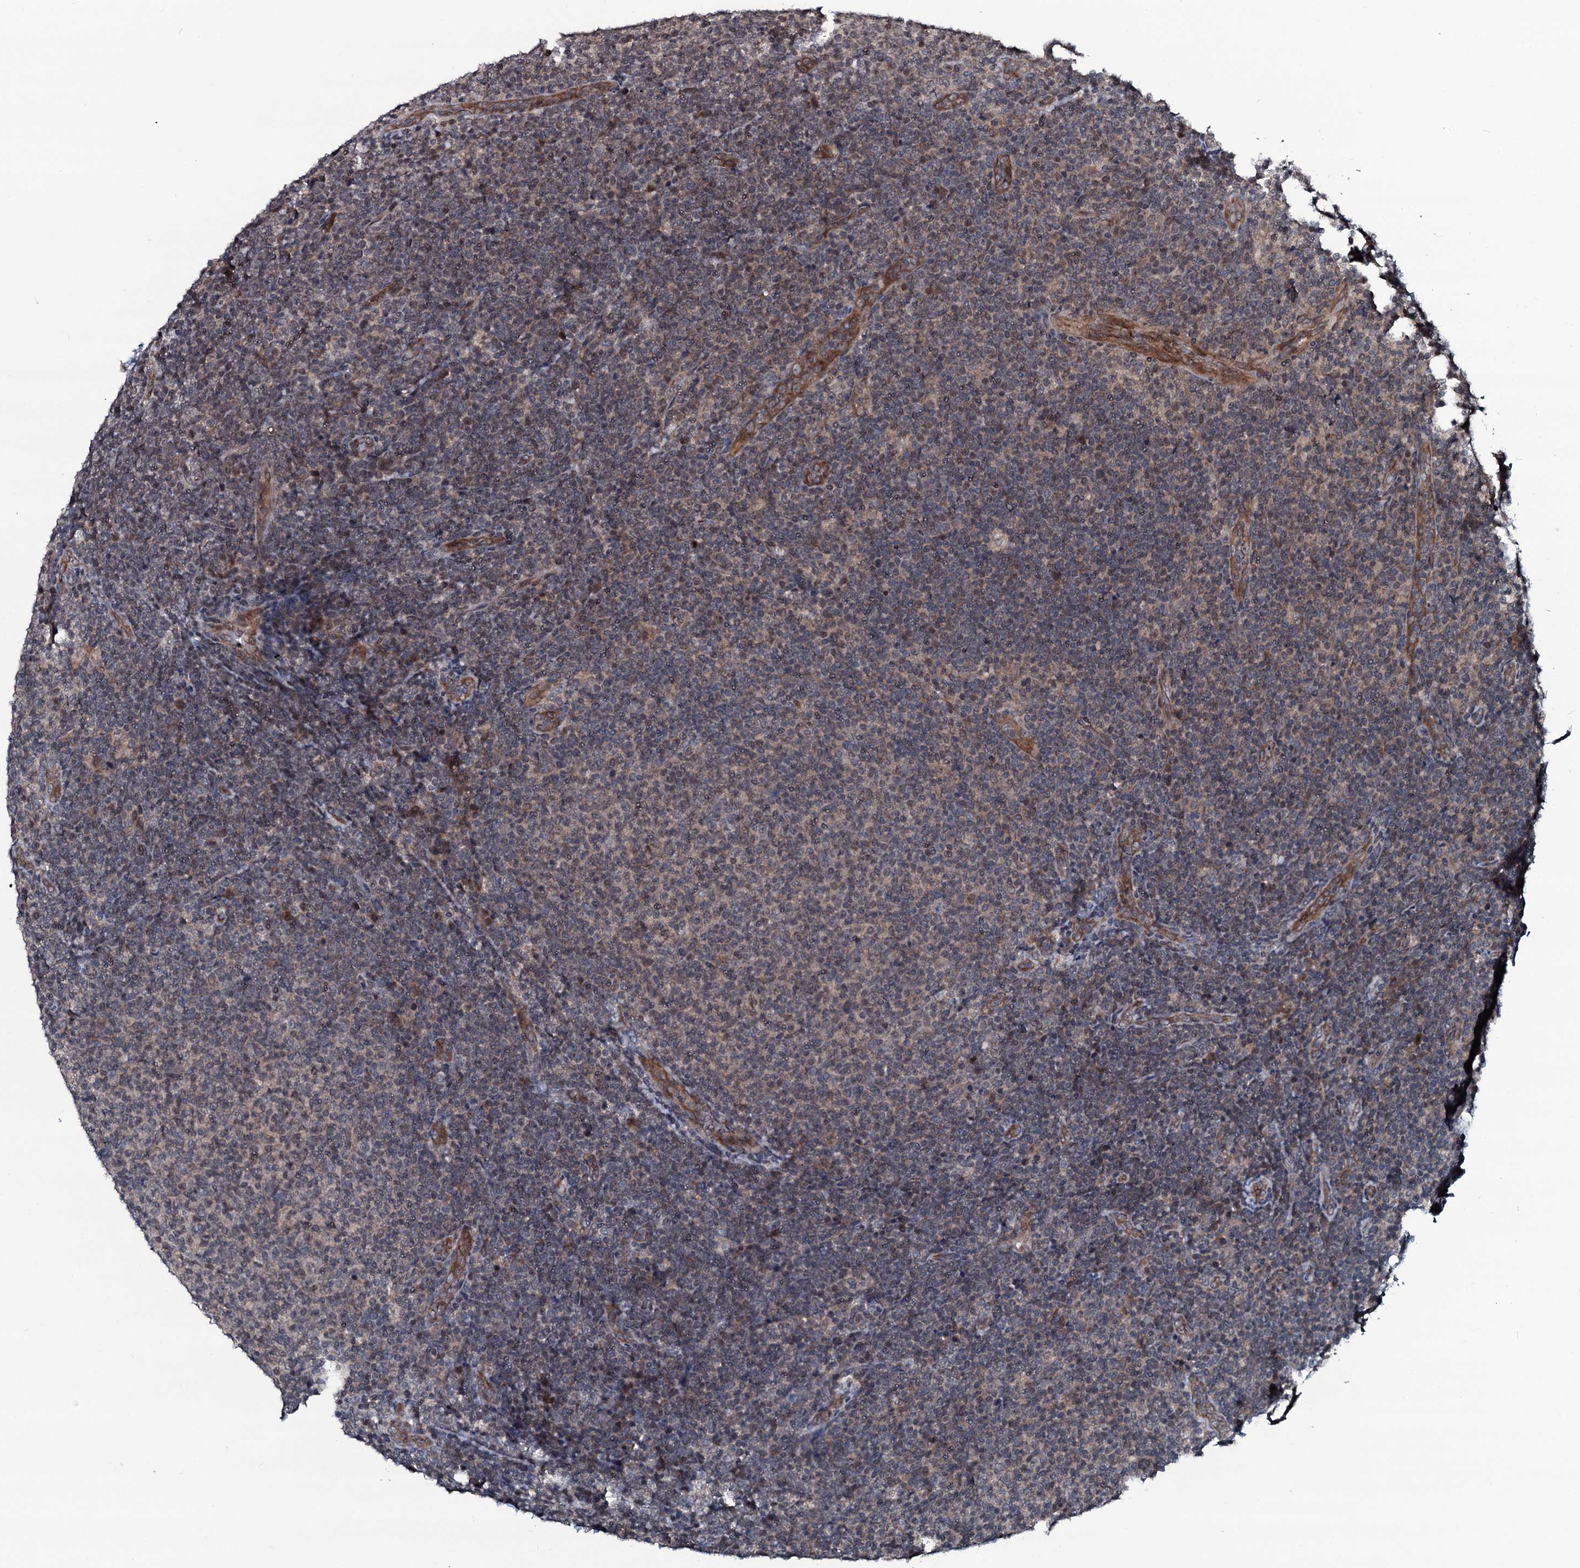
{"staining": {"intensity": "weak", "quantity": "25%-75%", "location": "cytoplasmic/membranous,nuclear"}, "tissue": "lymphoma", "cell_type": "Tumor cells", "image_type": "cancer", "snomed": [{"axis": "morphology", "description": "Malignant lymphoma, non-Hodgkin's type, Low grade"}, {"axis": "topography", "description": "Lymph node"}], "caption": "Low-grade malignant lymphoma, non-Hodgkin's type tissue exhibits weak cytoplasmic/membranous and nuclear expression in approximately 25%-75% of tumor cells", "gene": "OGFOD2", "patient": {"sex": "male", "age": 66}}